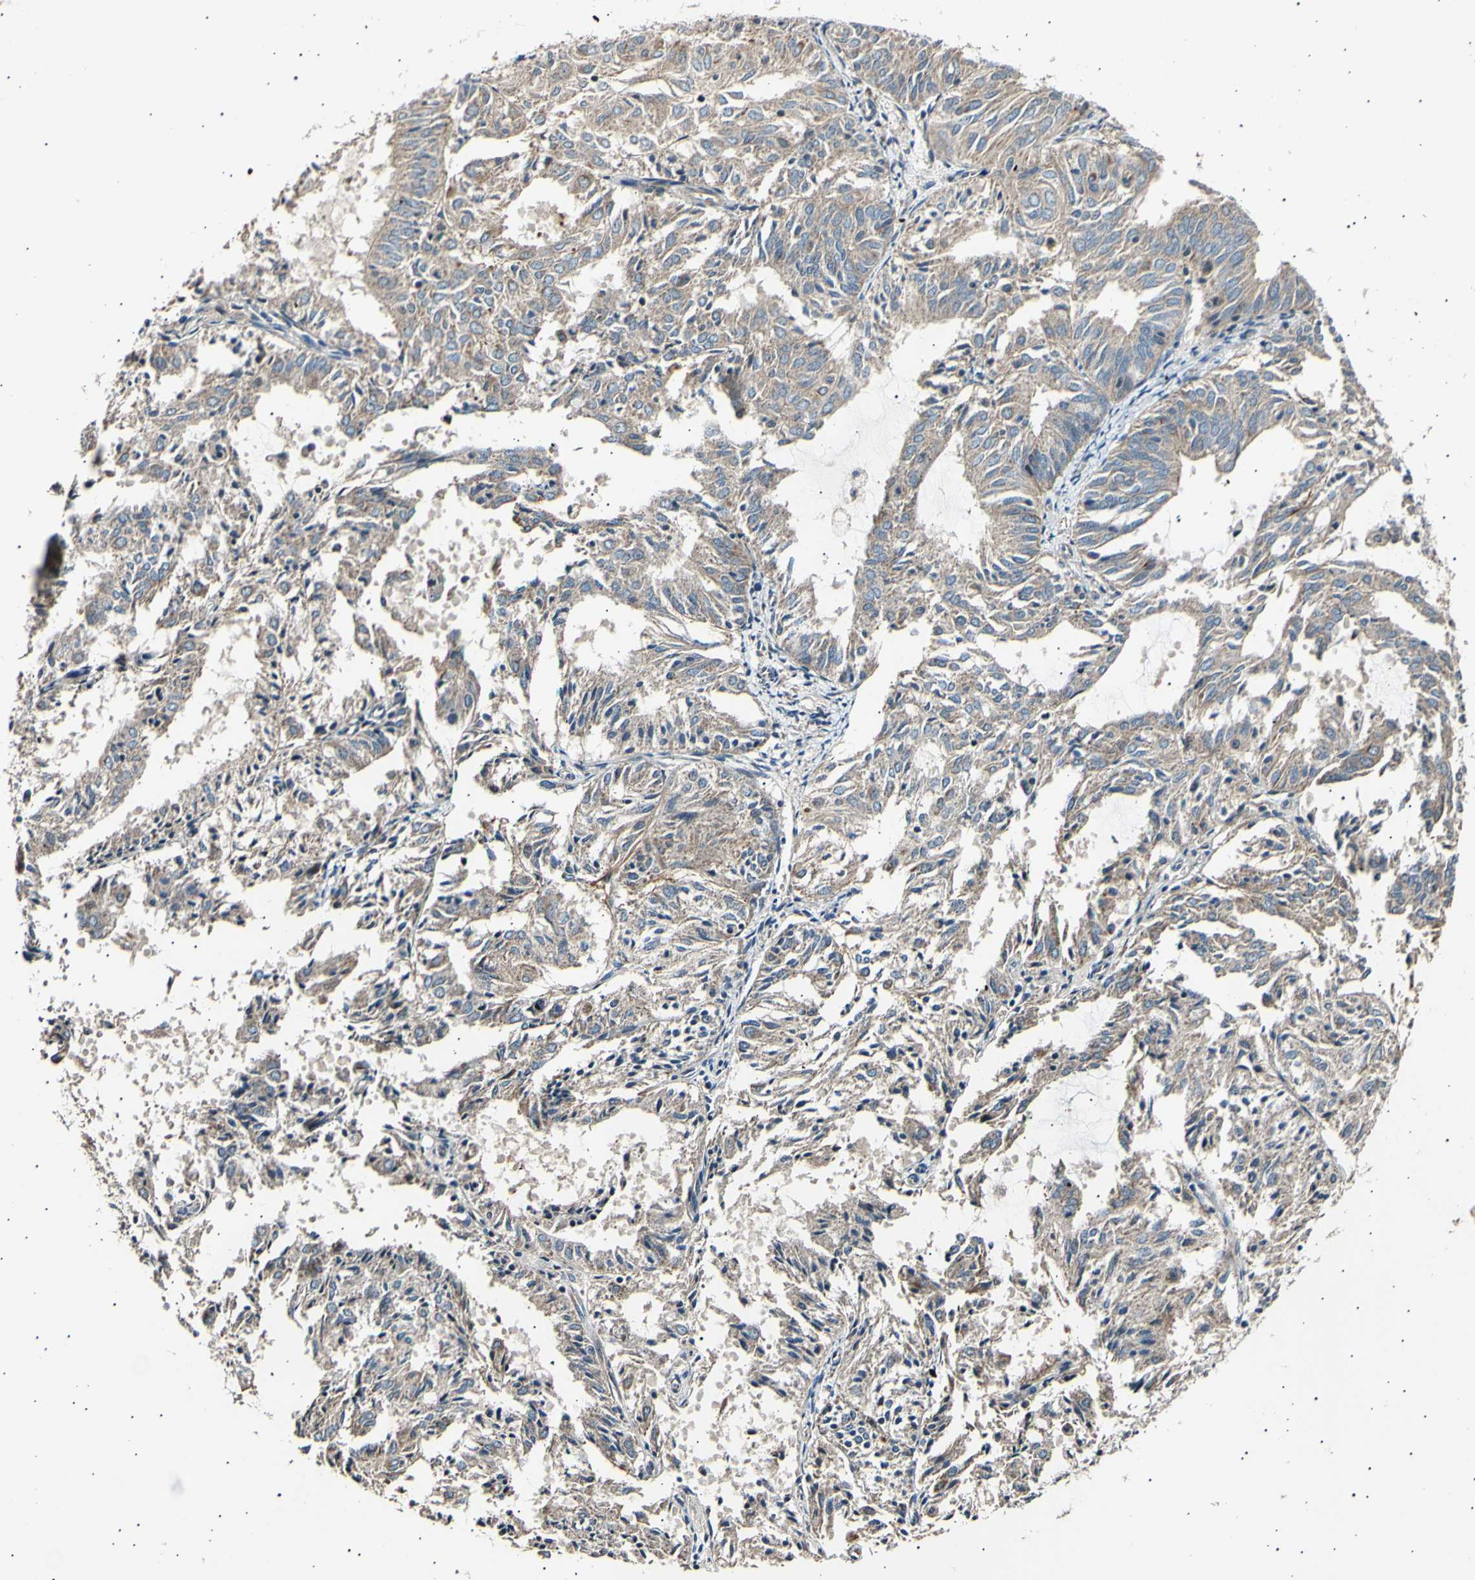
{"staining": {"intensity": "moderate", "quantity": ">75%", "location": "cytoplasmic/membranous"}, "tissue": "endometrial cancer", "cell_type": "Tumor cells", "image_type": "cancer", "snomed": [{"axis": "morphology", "description": "Adenocarcinoma, NOS"}, {"axis": "topography", "description": "Uterus"}], "caption": "Immunohistochemistry (IHC) of adenocarcinoma (endometrial) exhibits medium levels of moderate cytoplasmic/membranous staining in approximately >75% of tumor cells.", "gene": "ITGA6", "patient": {"sex": "female", "age": 60}}